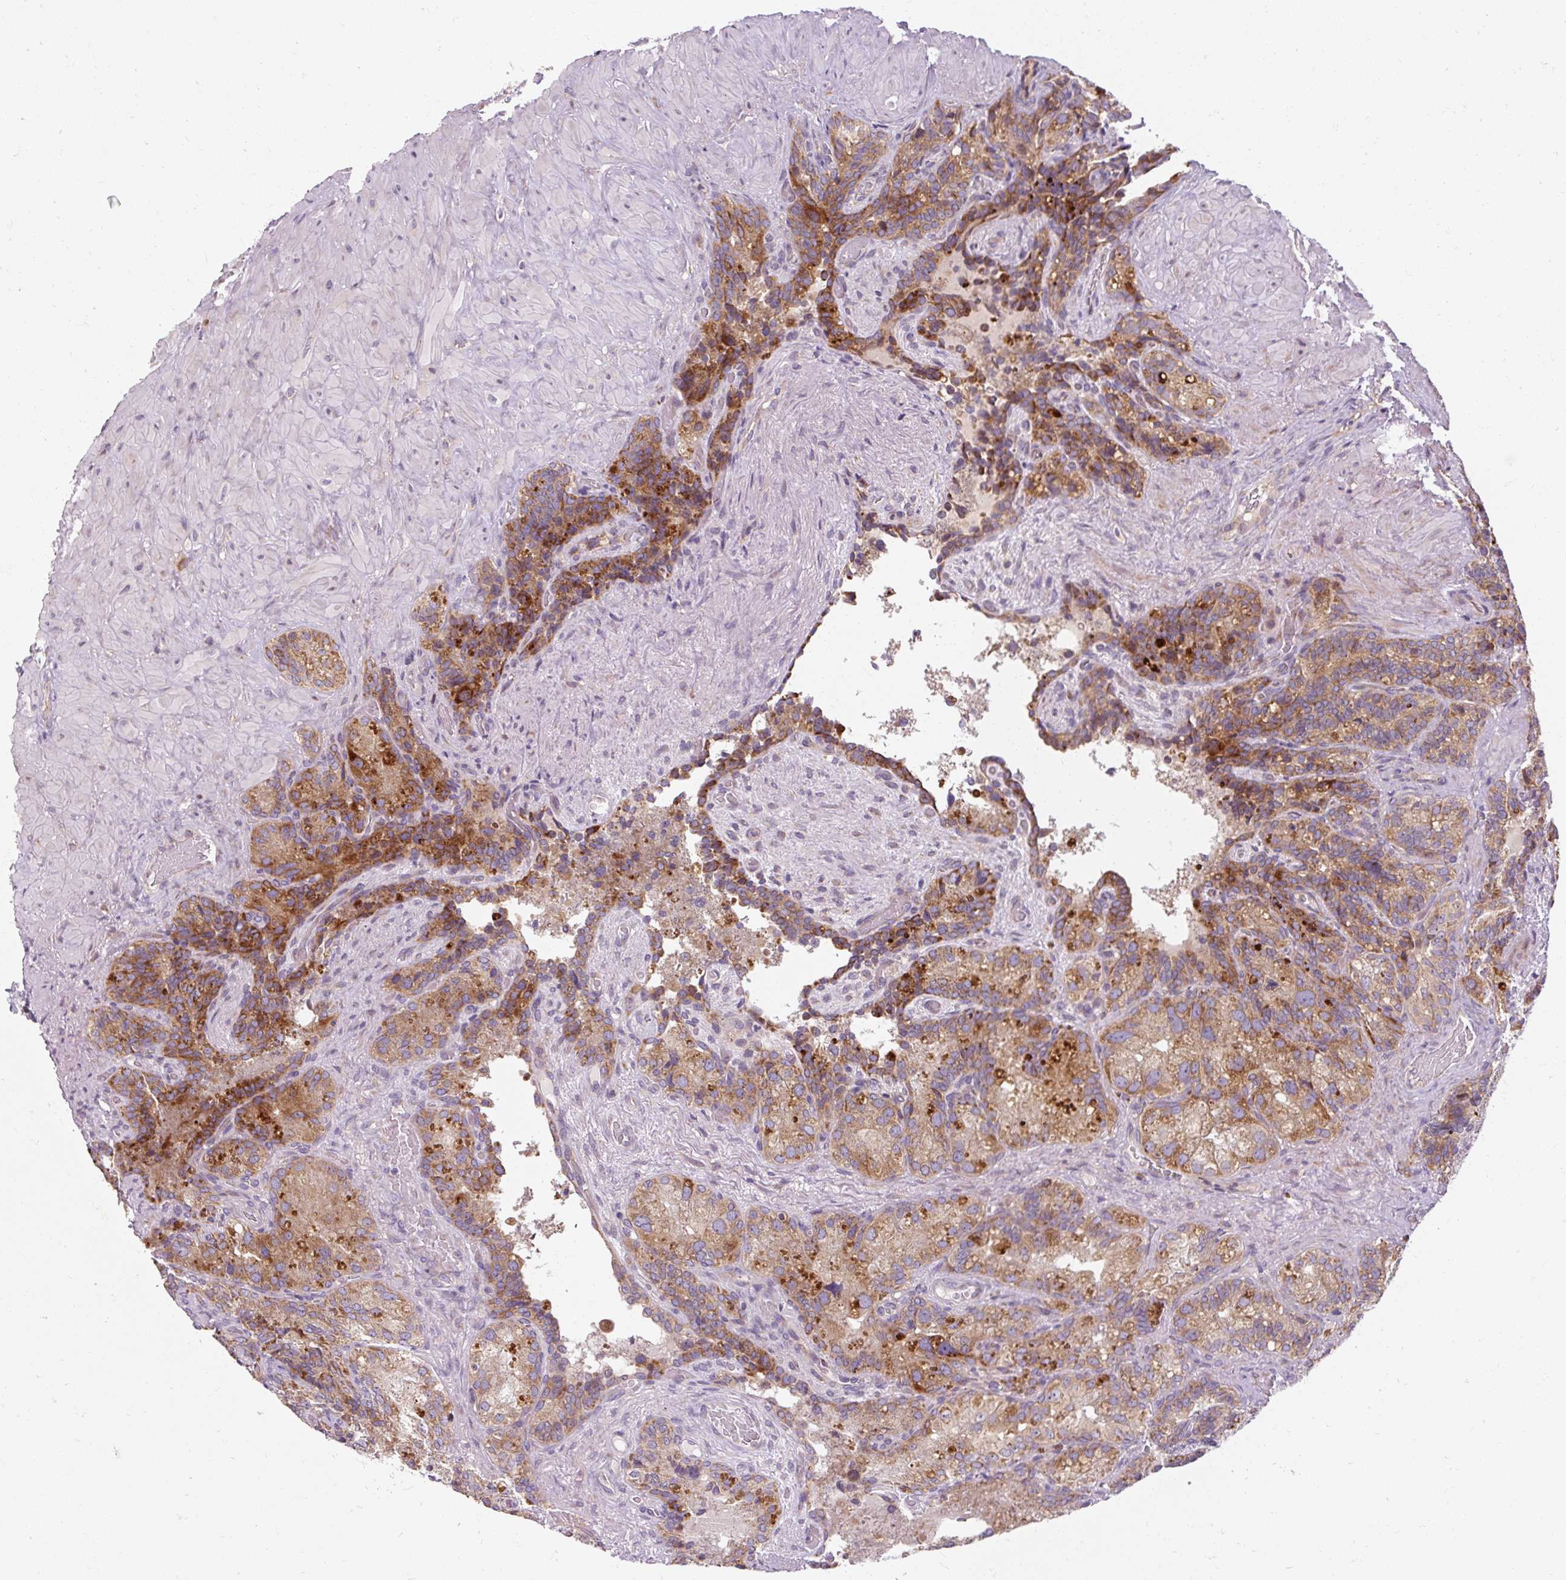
{"staining": {"intensity": "moderate", "quantity": ">75%", "location": "cytoplasmic/membranous"}, "tissue": "seminal vesicle", "cell_type": "Glandular cells", "image_type": "normal", "snomed": [{"axis": "morphology", "description": "Normal tissue, NOS"}, {"axis": "topography", "description": "Seminal veicle"}], "caption": "Immunohistochemistry (IHC) staining of benign seminal vesicle, which shows medium levels of moderate cytoplasmic/membranous positivity in approximately >75% of glandular cells indicating moderate cytoplasmic/membranous protein staining. The staining was performed using DAB (brown) for protein detection and nuclei were counterstained in hematoxylin (blue).", "gene": "PRSS48", "patient": {"sex": "male", "age": 69}}